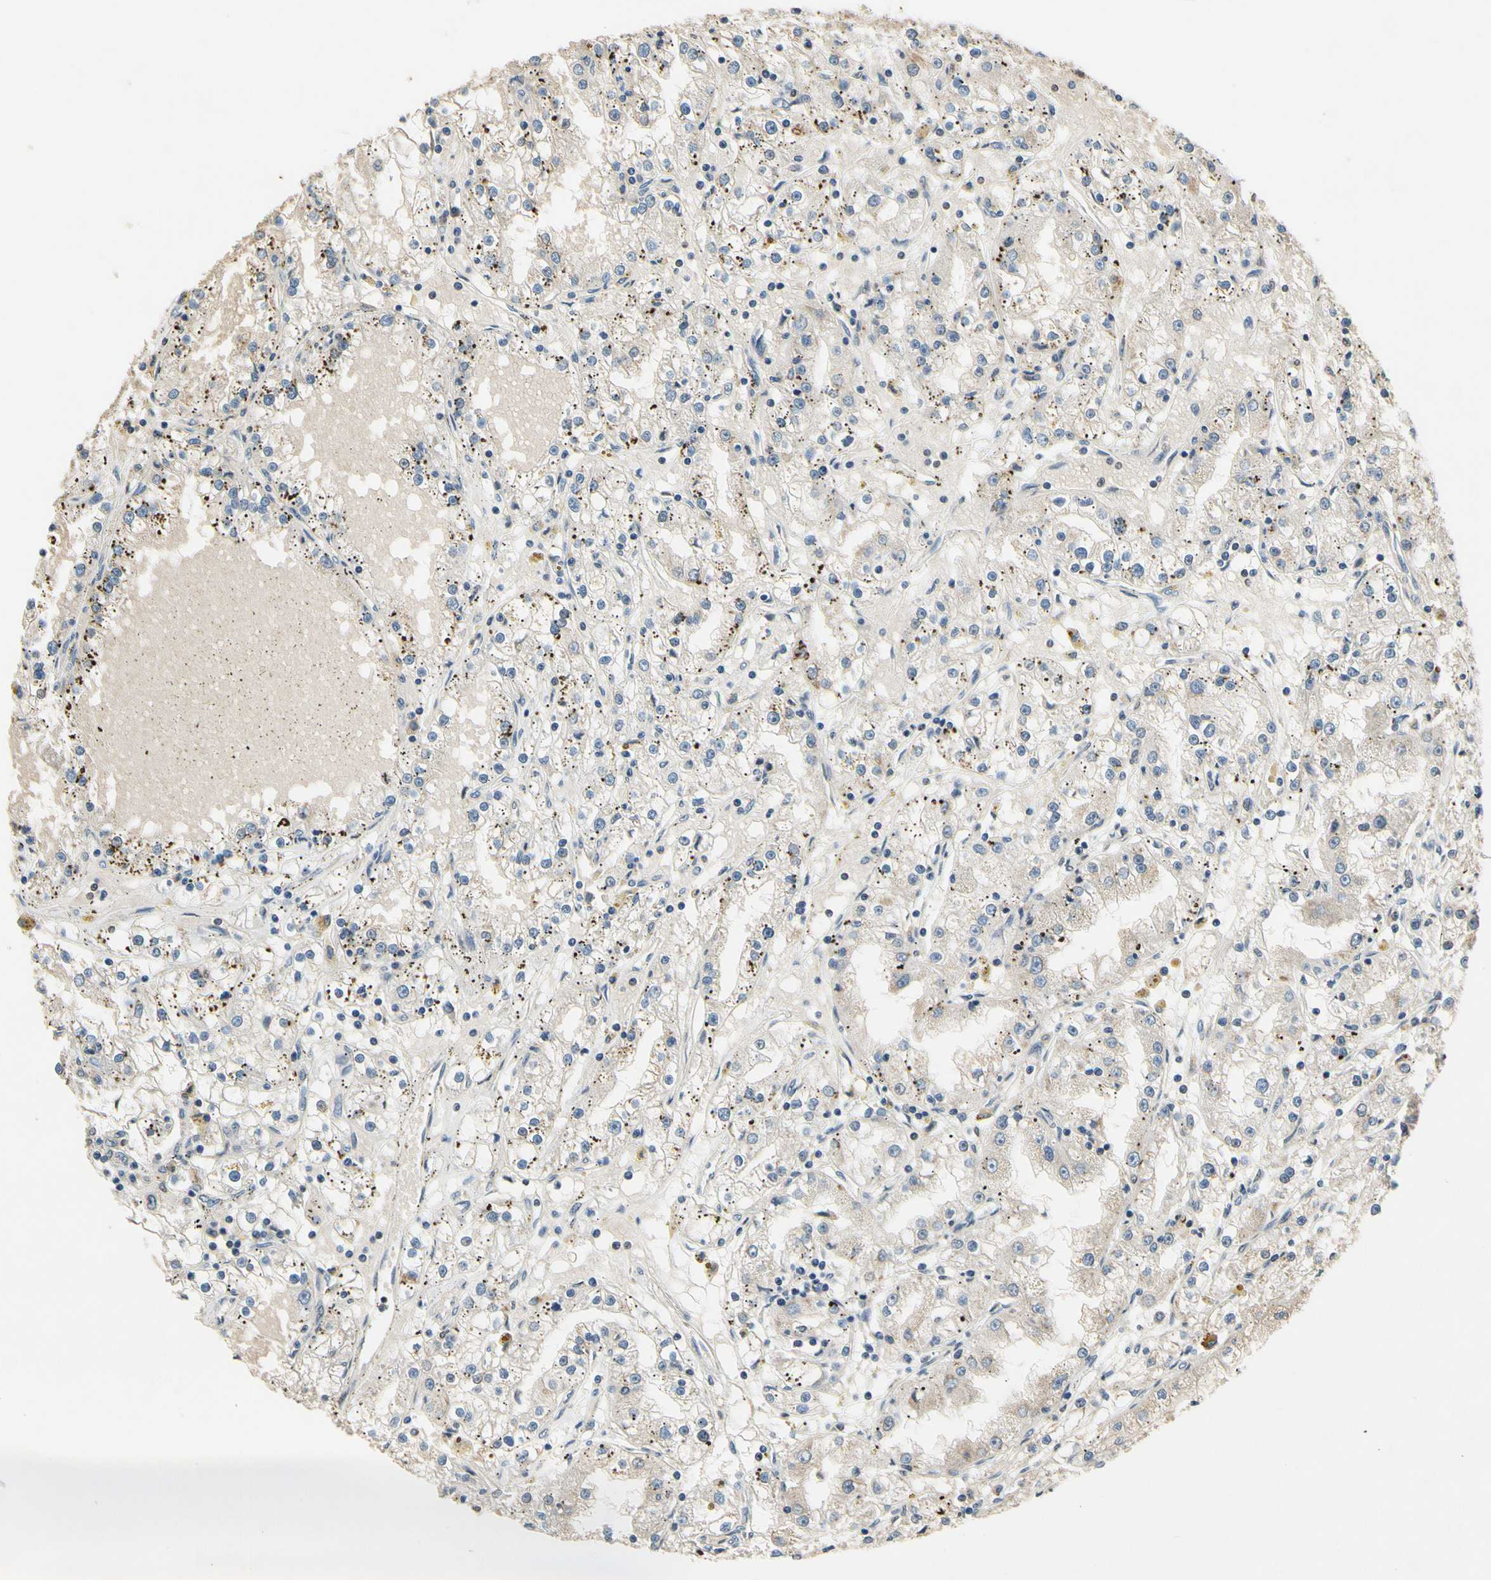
{"staining": {"intensity": "moderate", "quantity": ">75%", "location": "cytoplasmic/membranous"}, "tissue": "renal cancer", "cell_type": "Tumor cells", "image_type": "cancer", "snomed": [{"axis": "morphology", "description": "Adenocarcinoma, NOS"}, {"axis": "topography", "description": "Kidney"}], "caption": "Tumor cells show moderate cytoplasmic/membranous expression in approximately >75% of cells in adenocarcinoma (renal).", "gene": "GCLC", "patient": {"sex": "male", "age": 56}}